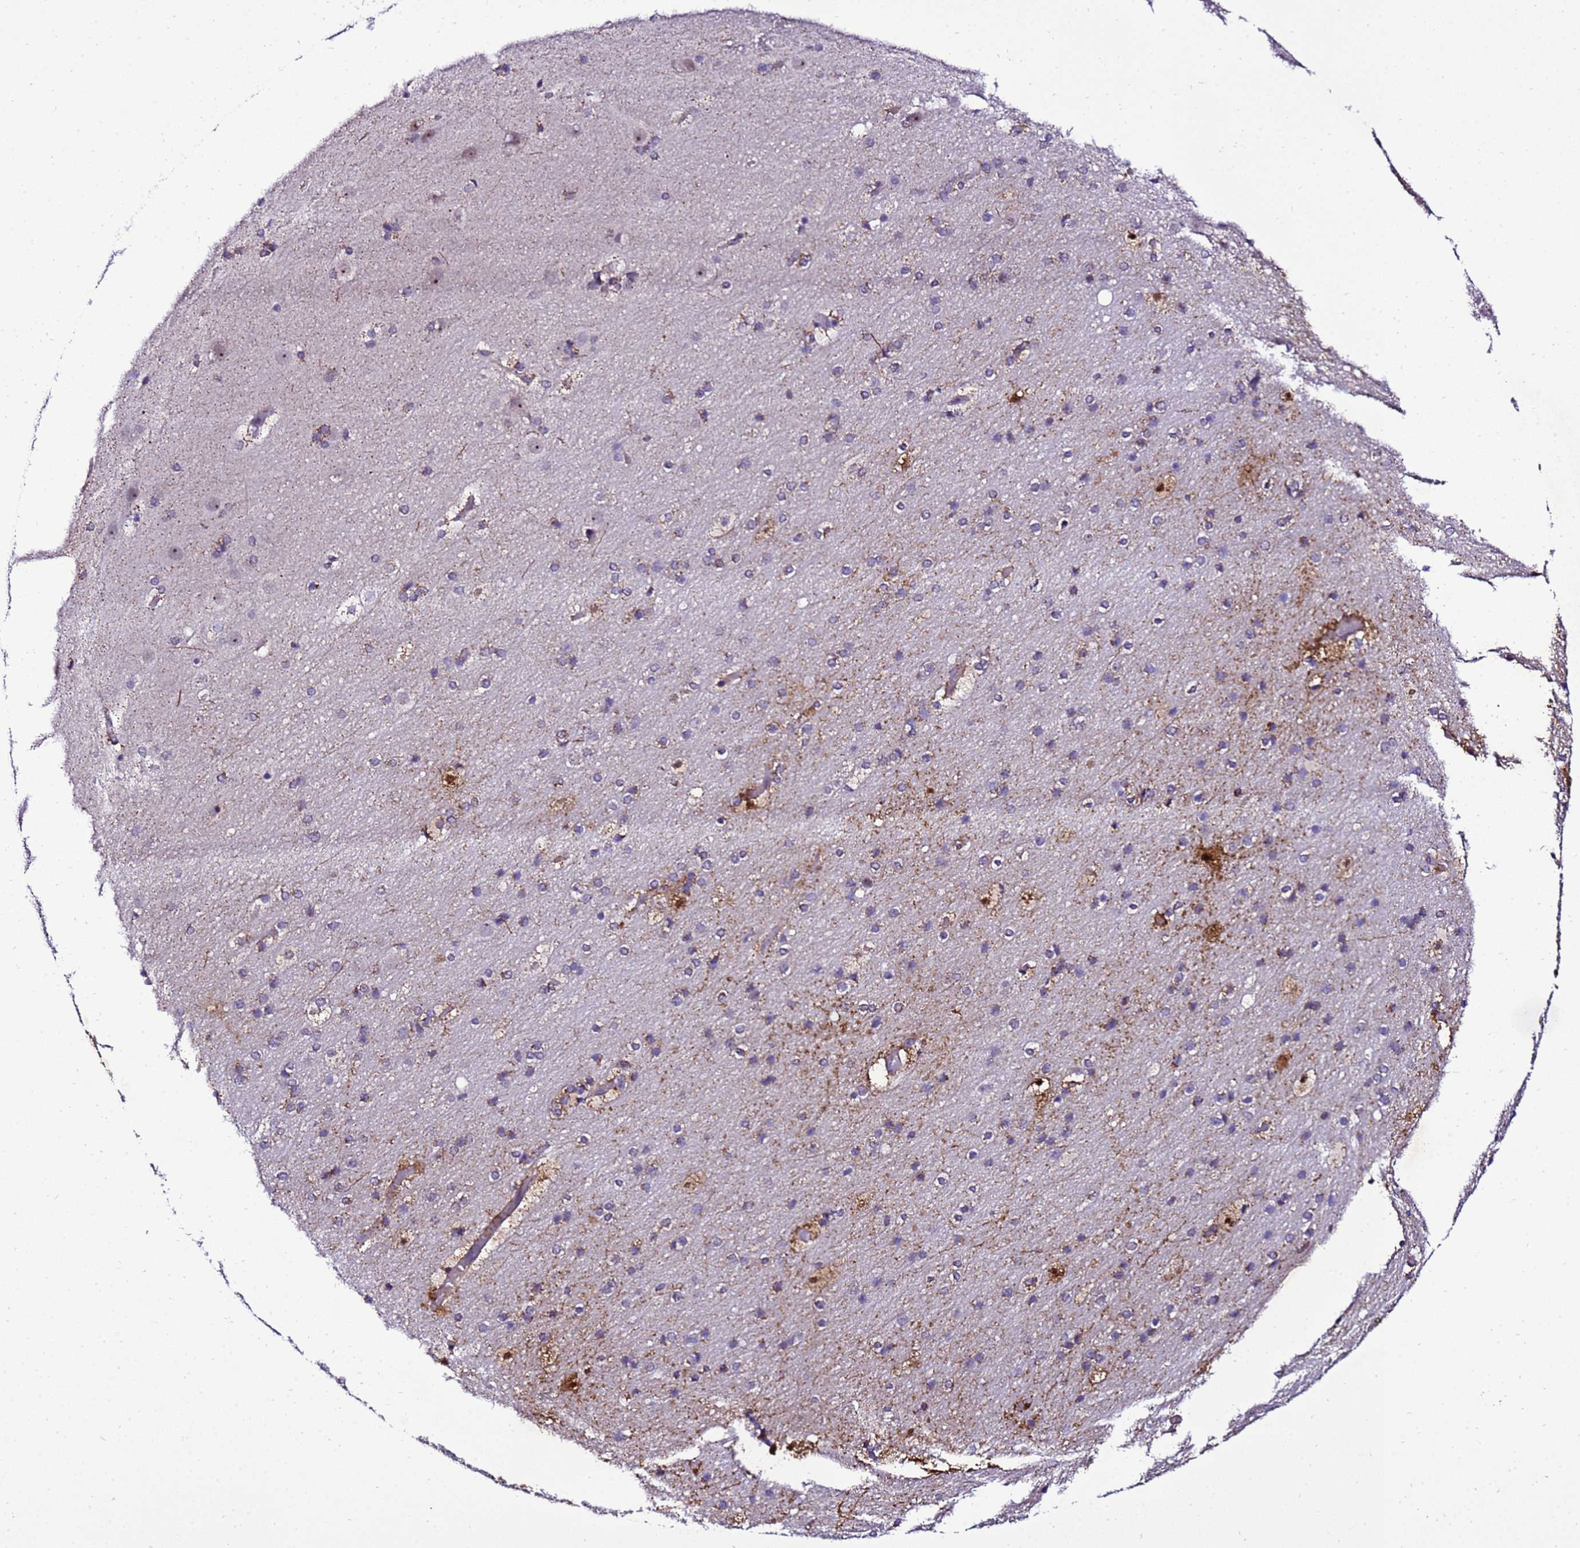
{"staining": {"intensity": "moderate", "quantity": "<25%", "location": "cytoplasmic/membranous"}, "tissue": "cerebral cortex", "cell_type": "Endothelial cells", "image_type": "normal", "snomed": [{"axis": "morphology", "description": "Normal tissue, NOS"}, {"axis": "topography", "description": "Cerebral cortex"}], "caption": "Brown immunohistochemical staining in unremarkable human cerebral cortex demonstrates moderate cytoplasmic/membranous positivity in approximately <25% of endothelial cells. (Brightfield microscopy of DAB IHC at high magnification).", "gene": "C19orf47", "patient": {"sex": "male", "age": 57}}